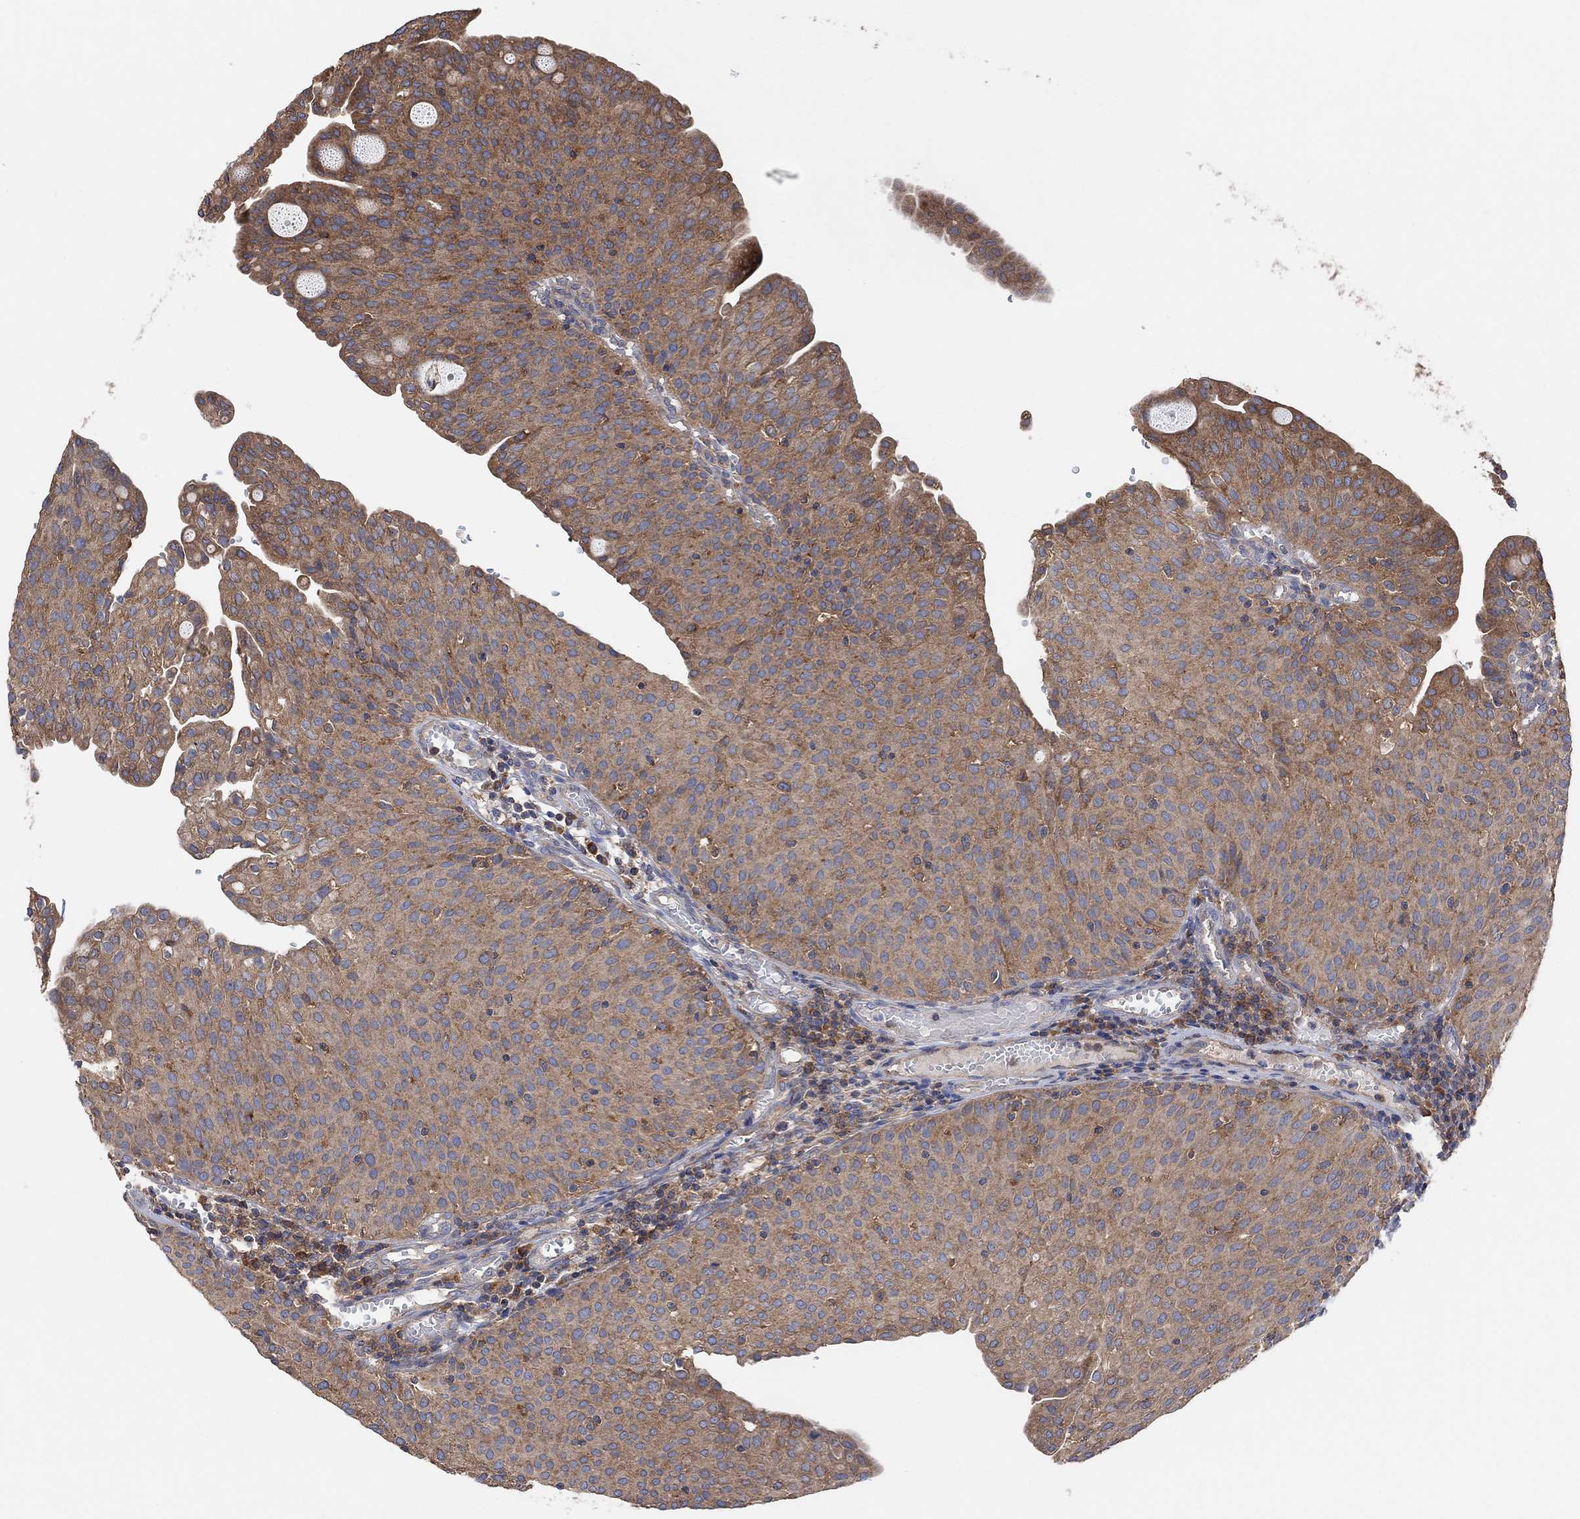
{"staining": {"intensity": "moderate", "quantity": ">75%", "location": "cytoplasmic/membranous"}, "tissue": "urothelial cancer", "cell_type": "Tumor cells", "image_type": "cancer", "snomed": [{"axis": "morphology", "description": "Urothelial carcinoma, Low grade"}, {"axis": "topography", "description": "Urinary bladder"}], "caption": "Low-grade urothelial carcinoma stained with a protein marker exhibits moderate staining in tumor cells.", "gene": "BLOC1S3", "patient": {"sex": "male", "age": 54}}